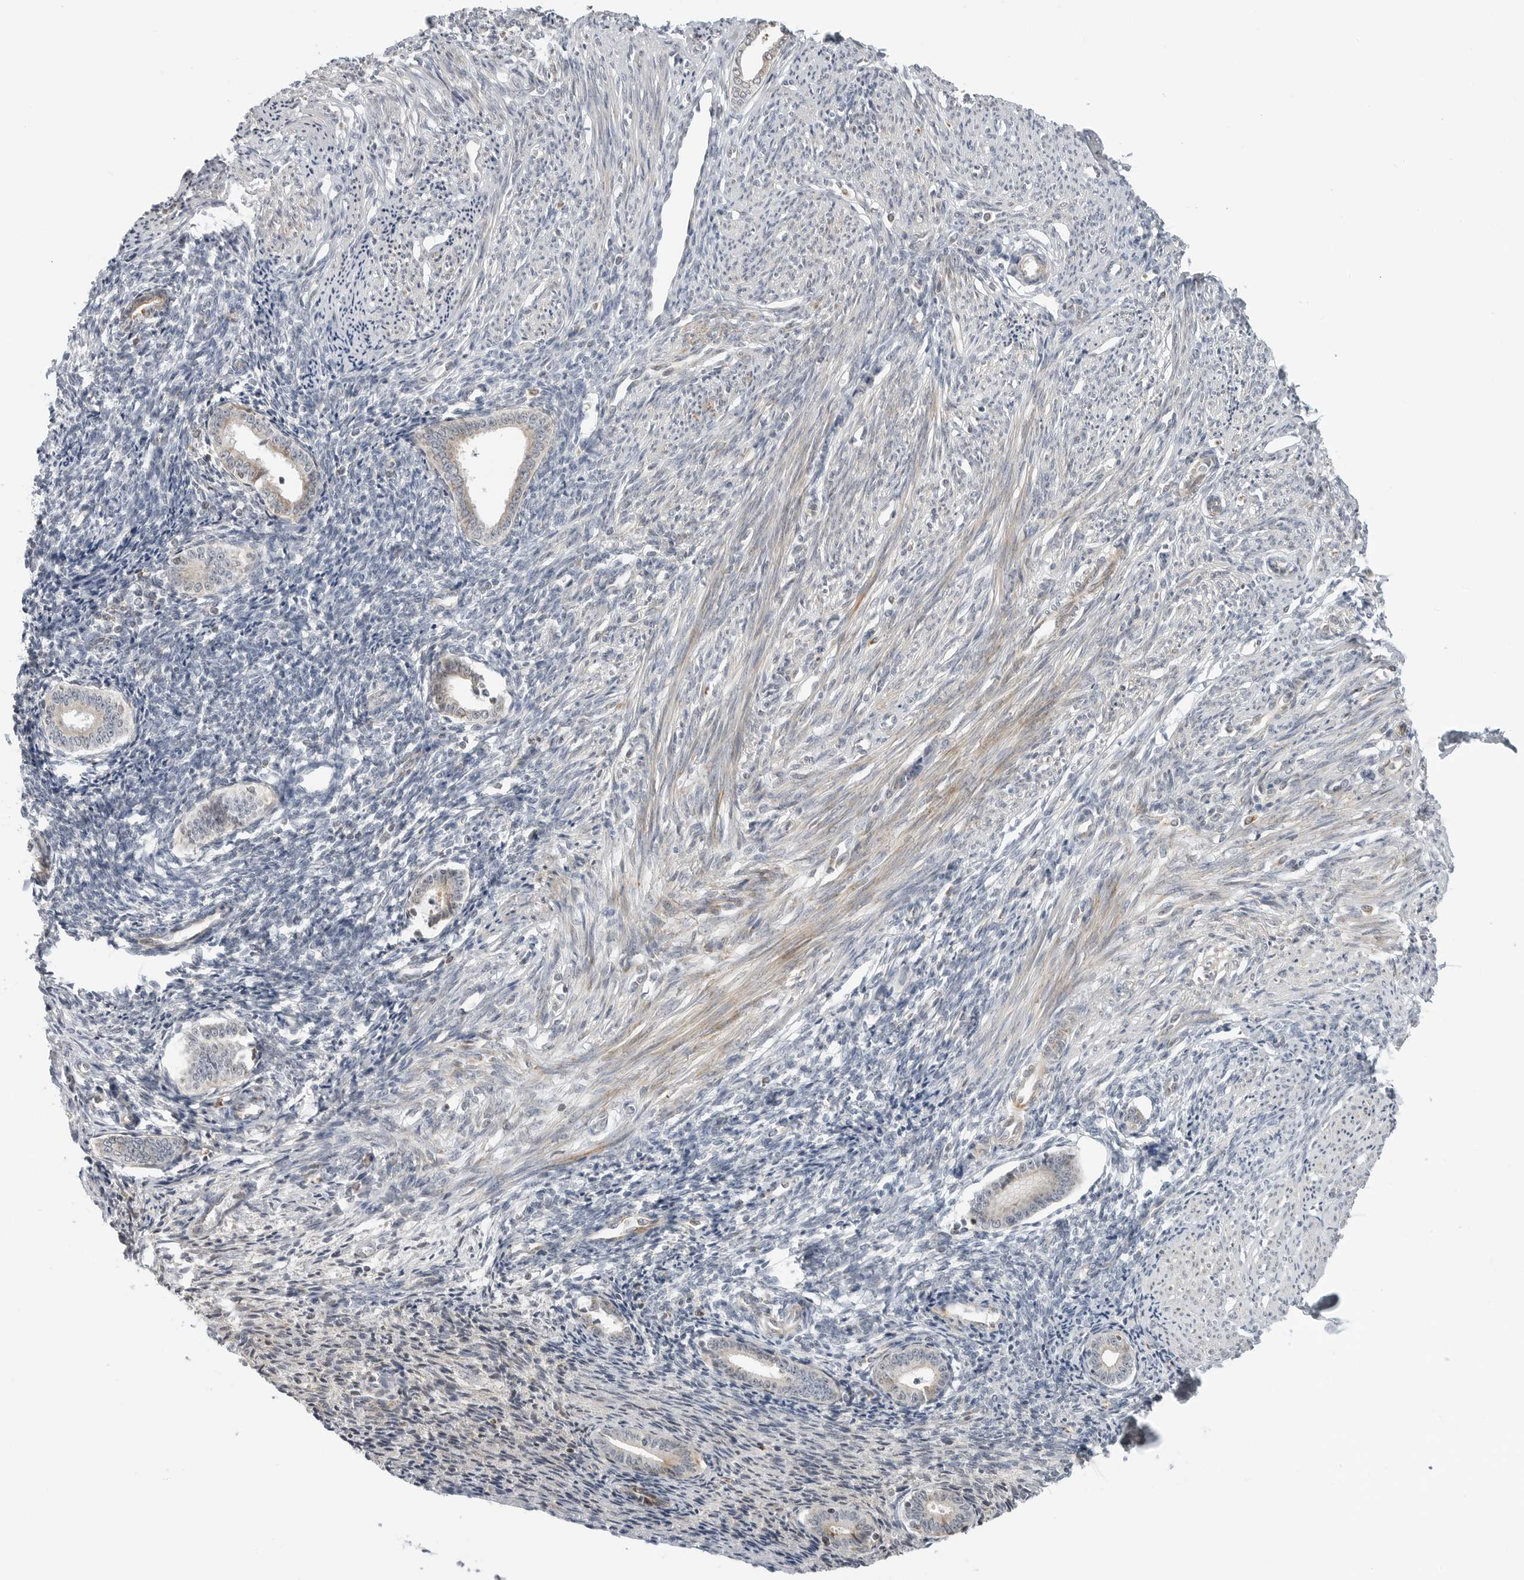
{"staining": {"intensity": "negative", "quantity": "none", "location": "none"}, "tissue": "endometrium", "cell_type": "Cells in endometrial stroma", "image_type": "normal", "snomed": [{"axis": "morphology", "description": "Normal tissue, NOS"}, {"axis": "topography", "description": "Endometrium"}], "caption": "This is a image of immunohistochemistry staining of normal endometrium, which shows no expression in cells in endometrial stroma.", "gene": "PEX2", "patient": {"sex": "female", "age": 56}}